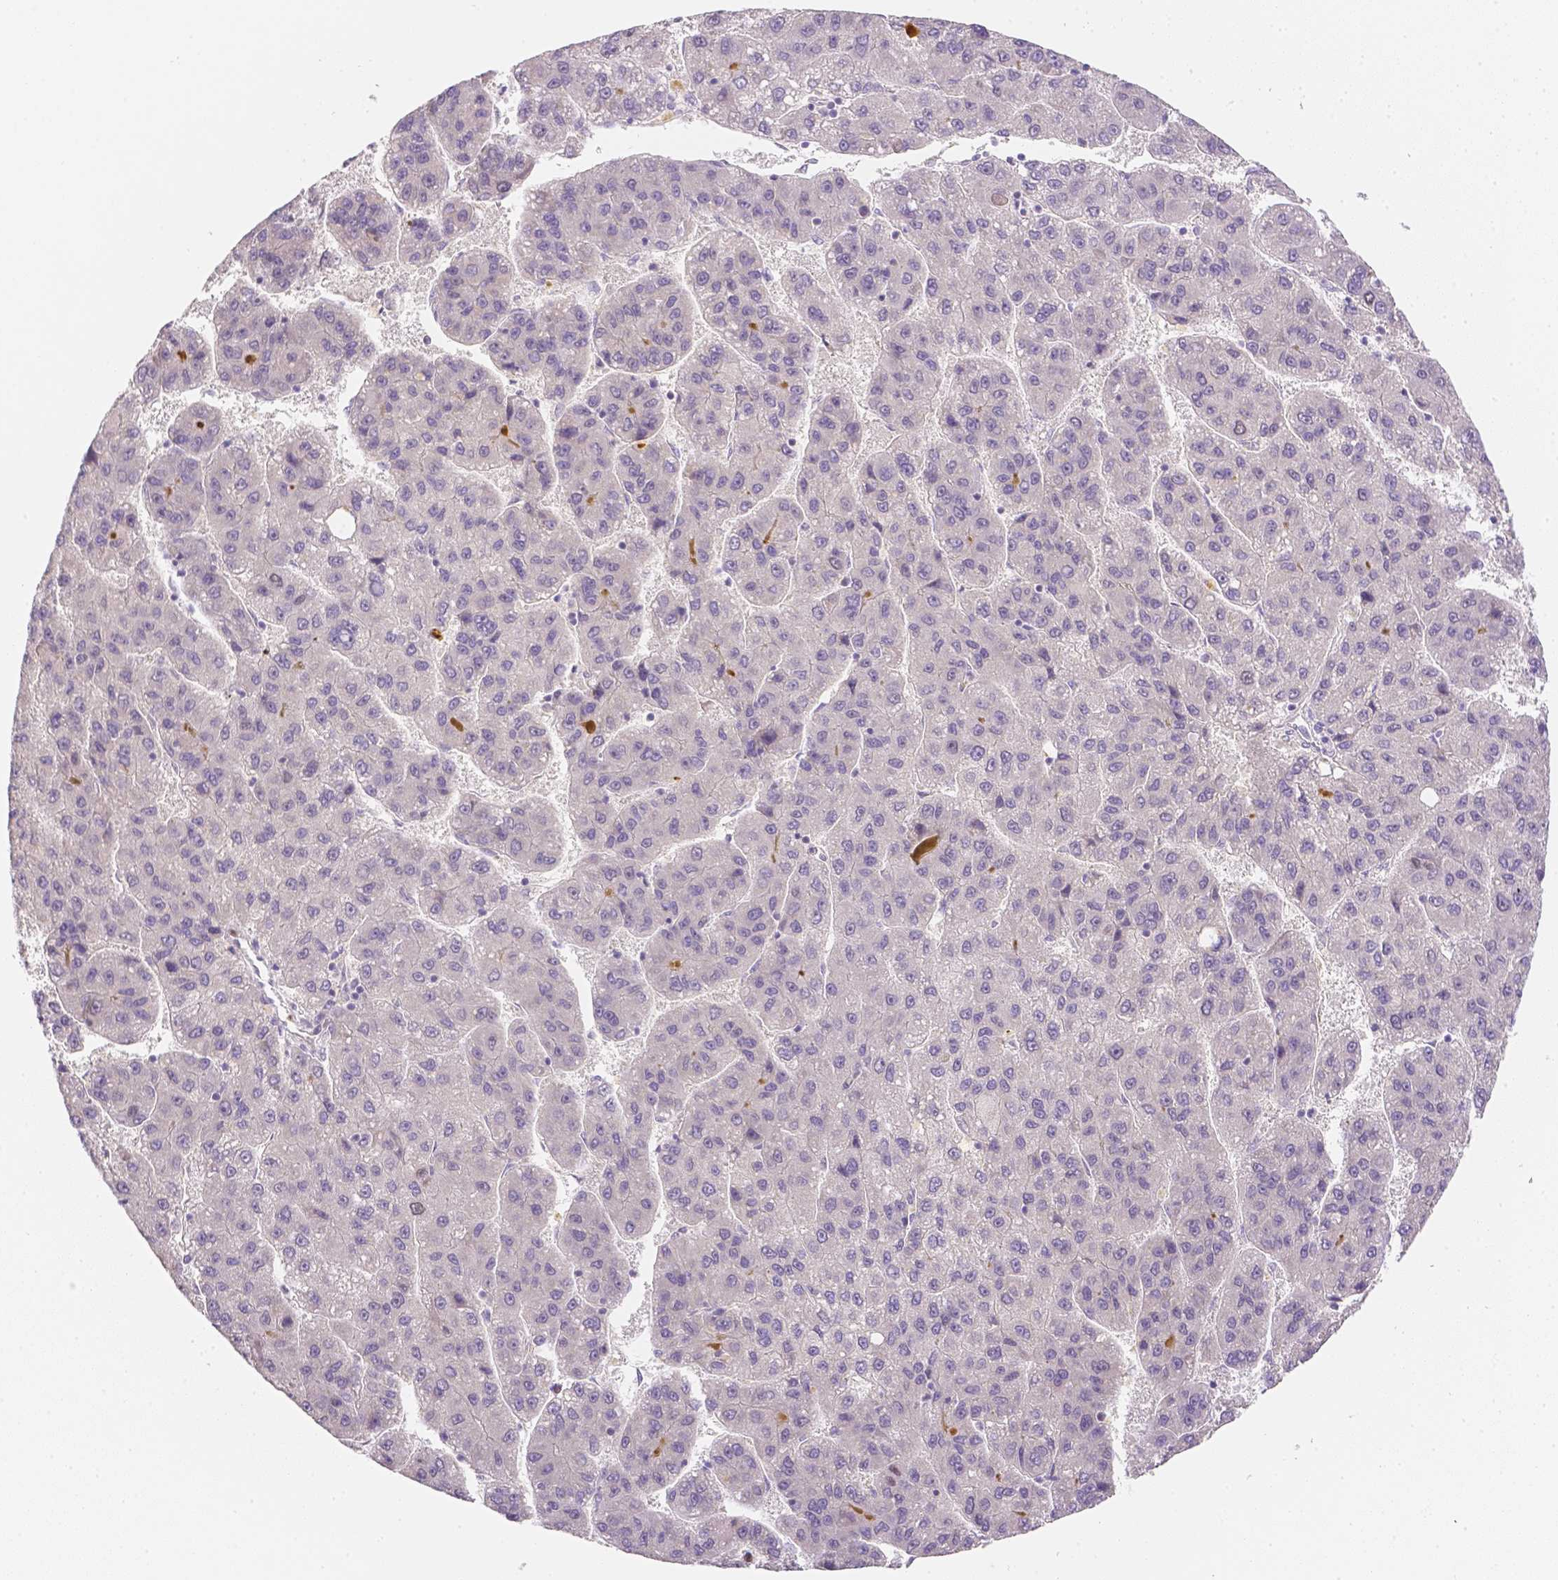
{"staining": {"intensity": "negative", "quantity": "none", "location": "none"}, "tissue": "liver cancer", "cell_type": "Tumor cells", "image_type": "cancer", "snomed": [{"axis": "morphology", "description": "Carcinoma, Hepatocellular, NOS"}, {"axis": "topography", "description": "Liver"}], "caption": "Tumor cells are negative for protein expression in human liver cancer (hepatocellular carcinoma).", "gene": "C10orf67", "patient": {"sex": "female", "age": 82}}